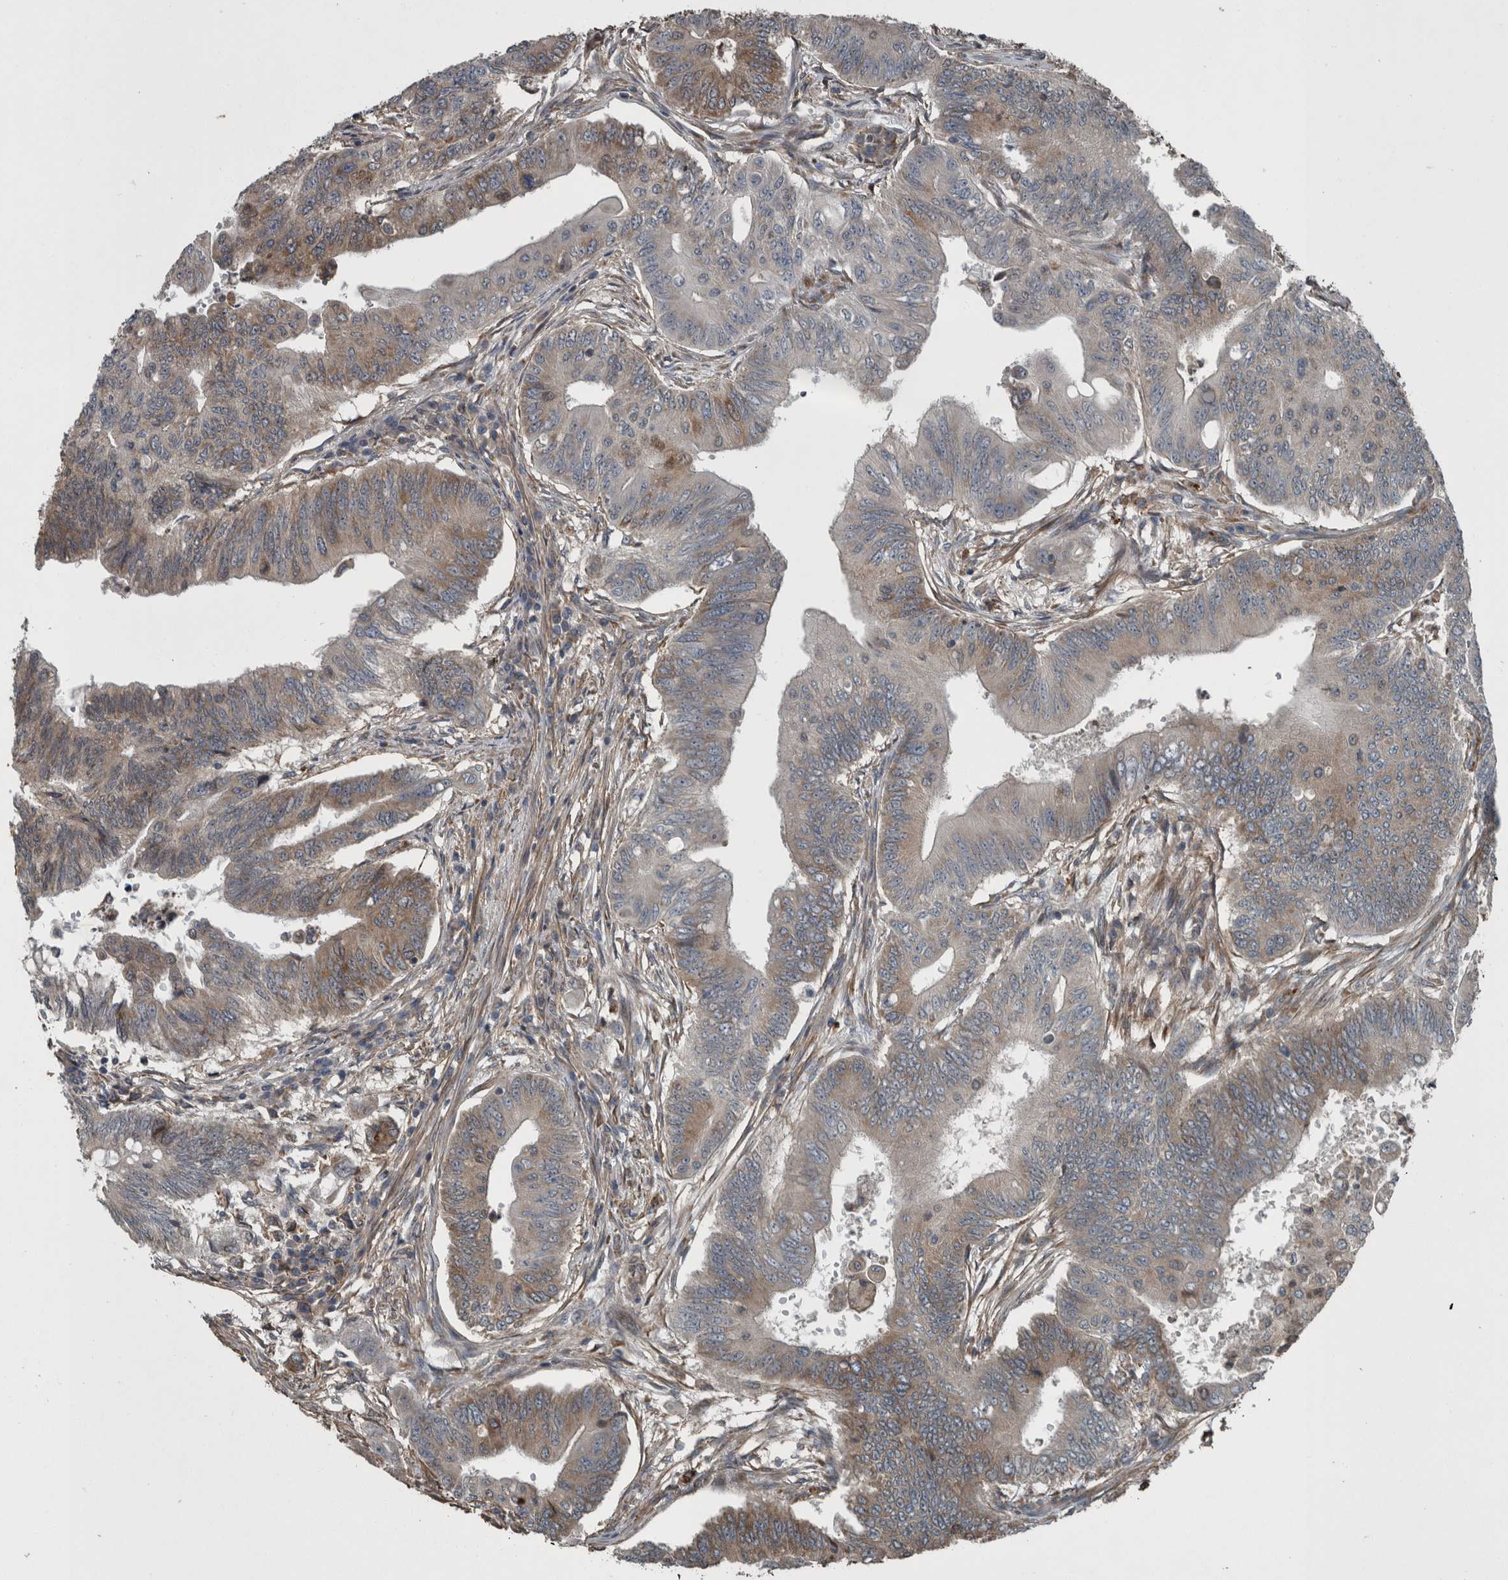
{"staining": {"intensity": "weak", "quantity": "<25%", "location": "cytoplasmic/membranous"}, "tissue": "colorectal cancer", "cell_type": "Tumor cells", "image_type": "cancer", "snomed": [{"axis": "morphology", "description": "Adenoma, NOS"}, {"axis": "morphology", "description": "Adenocarcinoma, NOS"}, {"axis": "topography", "description": "Colon"}], "caption": "This is a micrograph of immunohistochemistry staining of colorectal adenoma, which shows no staining in tumor cells.", "gene": "EXOC8", "patient": {"sex": "male", "age": 79}}